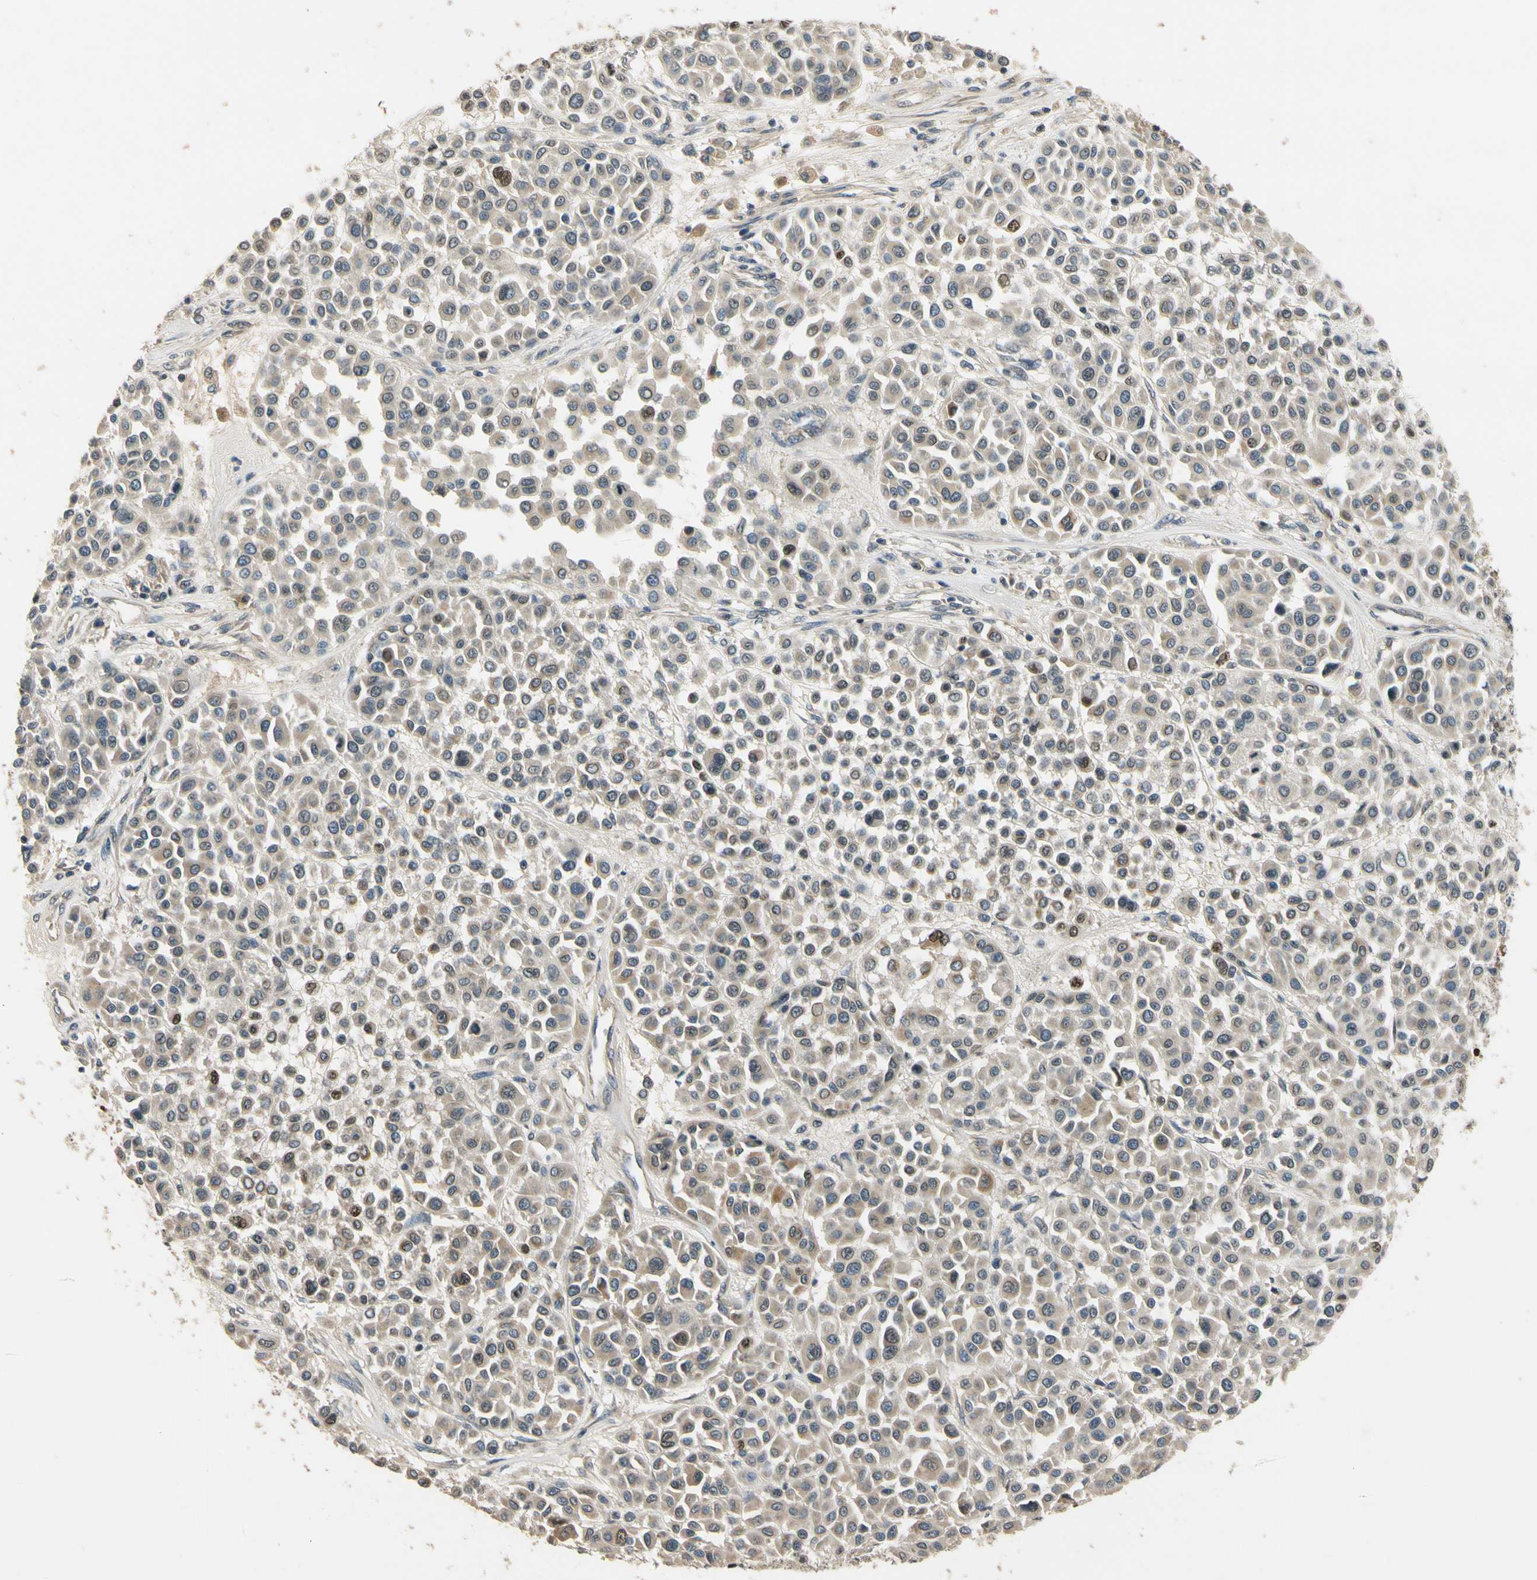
{"staining": {"intensity": "weak", "quantity": "<25%", "location": "cytoplasmic/membranous"}, "tissue": "melanoma", "cell_type": "Tumor cells", "image_type": "cancer", "snomed": [{"axis": "morphology", "description": "Malignant melanoma, Metastatic site"}, {"axis": "topography", "description": "Soft tissue"}], "caption": "DAB immunohistochemical staining of human malignant melanoma (metastatic site) displays no significant staining in tumor cells.", "gene": "ALKBH3", "patient": {"sex": "male", "age": 41}}